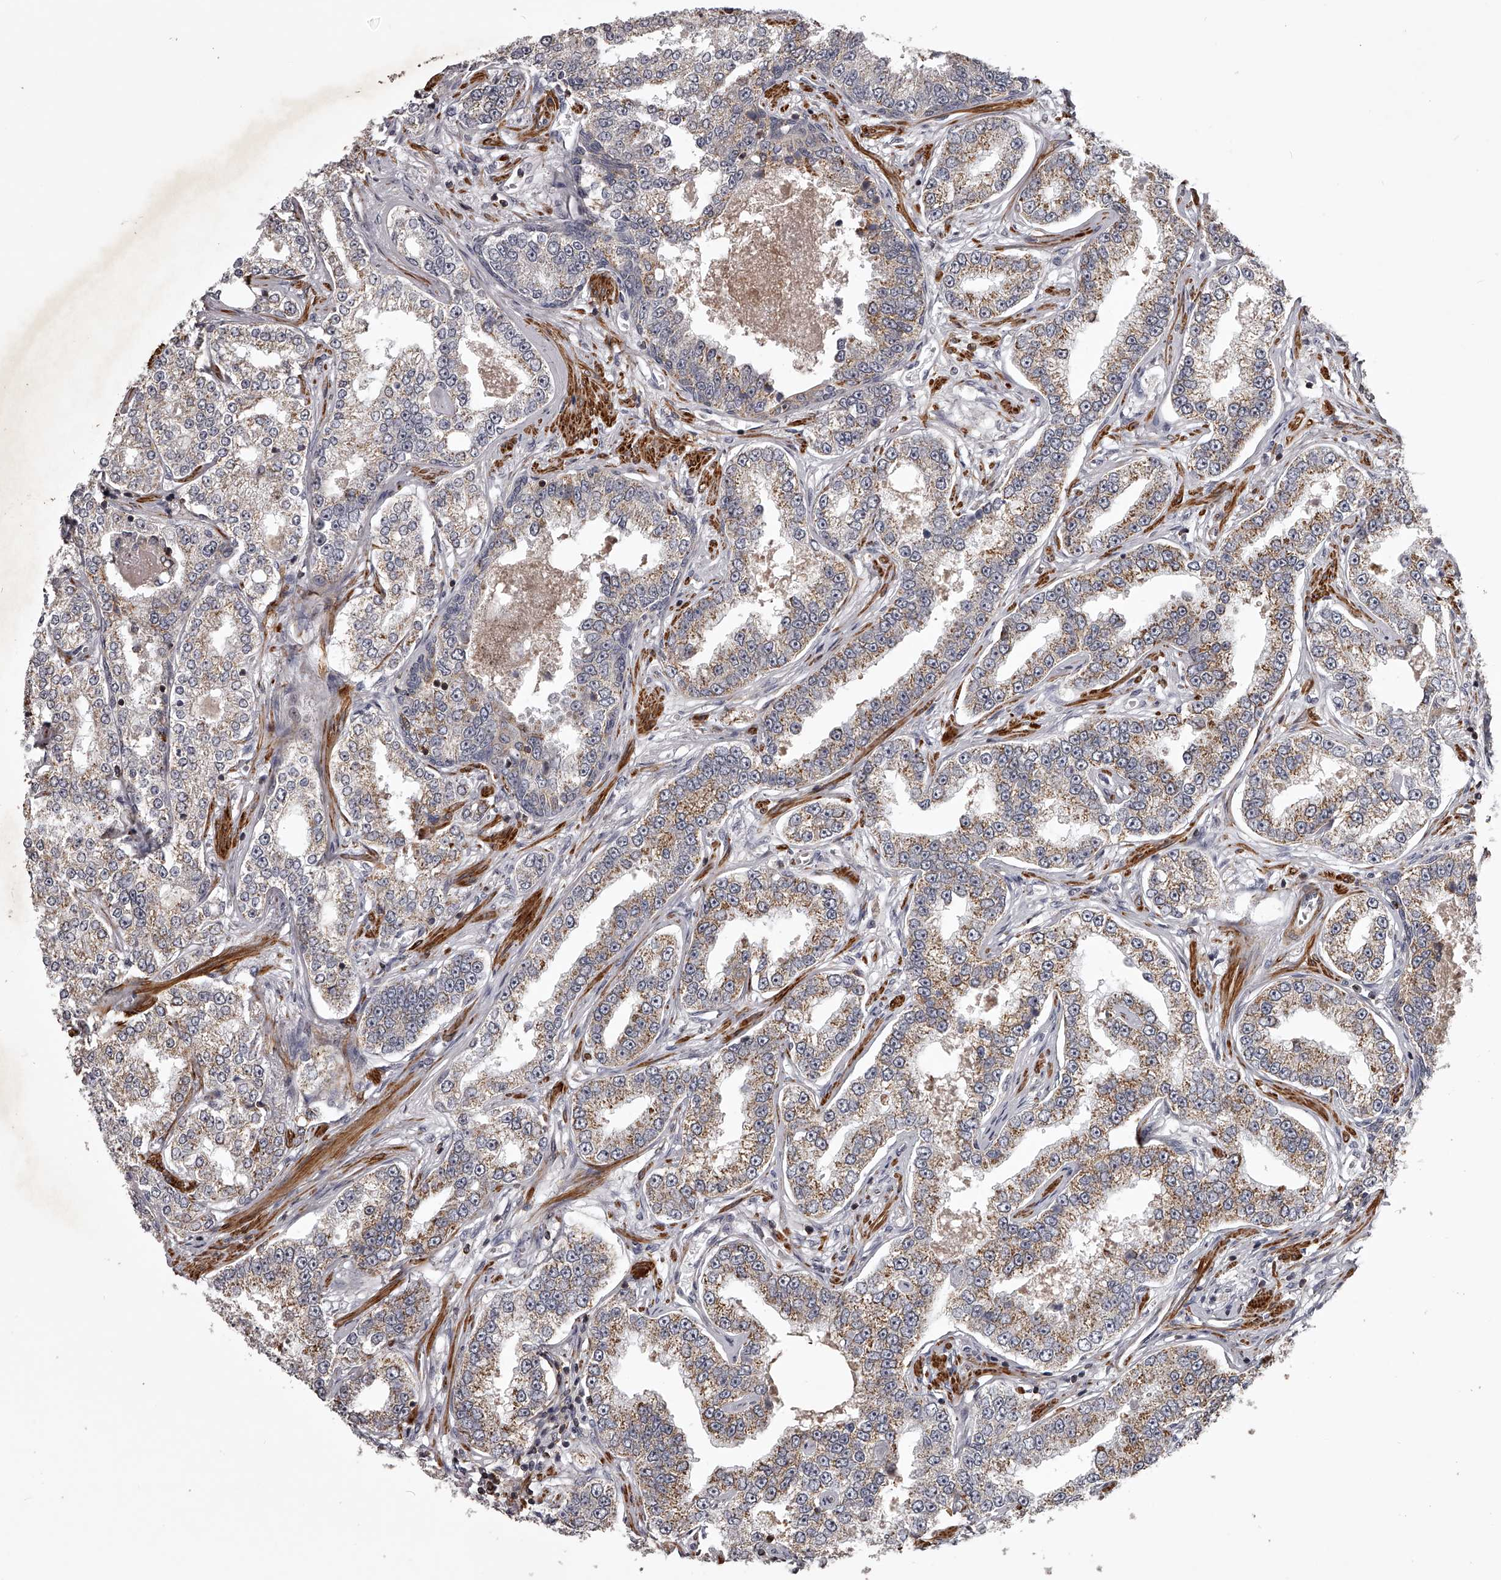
{"staining": {"intensity": "moderate", "quantity": ">75%", "location": "cytoplasmic/membranous"}, "tissue": "prostate cancer", "cell_type": "Tumor cells", "image_type": "cancer", "snomed": [{"axis": "morphology", "description": "Normal tissue, NOS"}, {"axis": "morphology", "description": "Adenocarcinoma, High grade"}, {"axis": "topography", "description": "Prostate"}], "caption": "Protein analysis of prostate cancer (high-grade adenocarcinoma) tissue shows moderate cytoplasmic/membranous expression in approximately >75% of tumor cells.", "gene": "RRP36", "patient": {"sex": "male", "age": 83}}